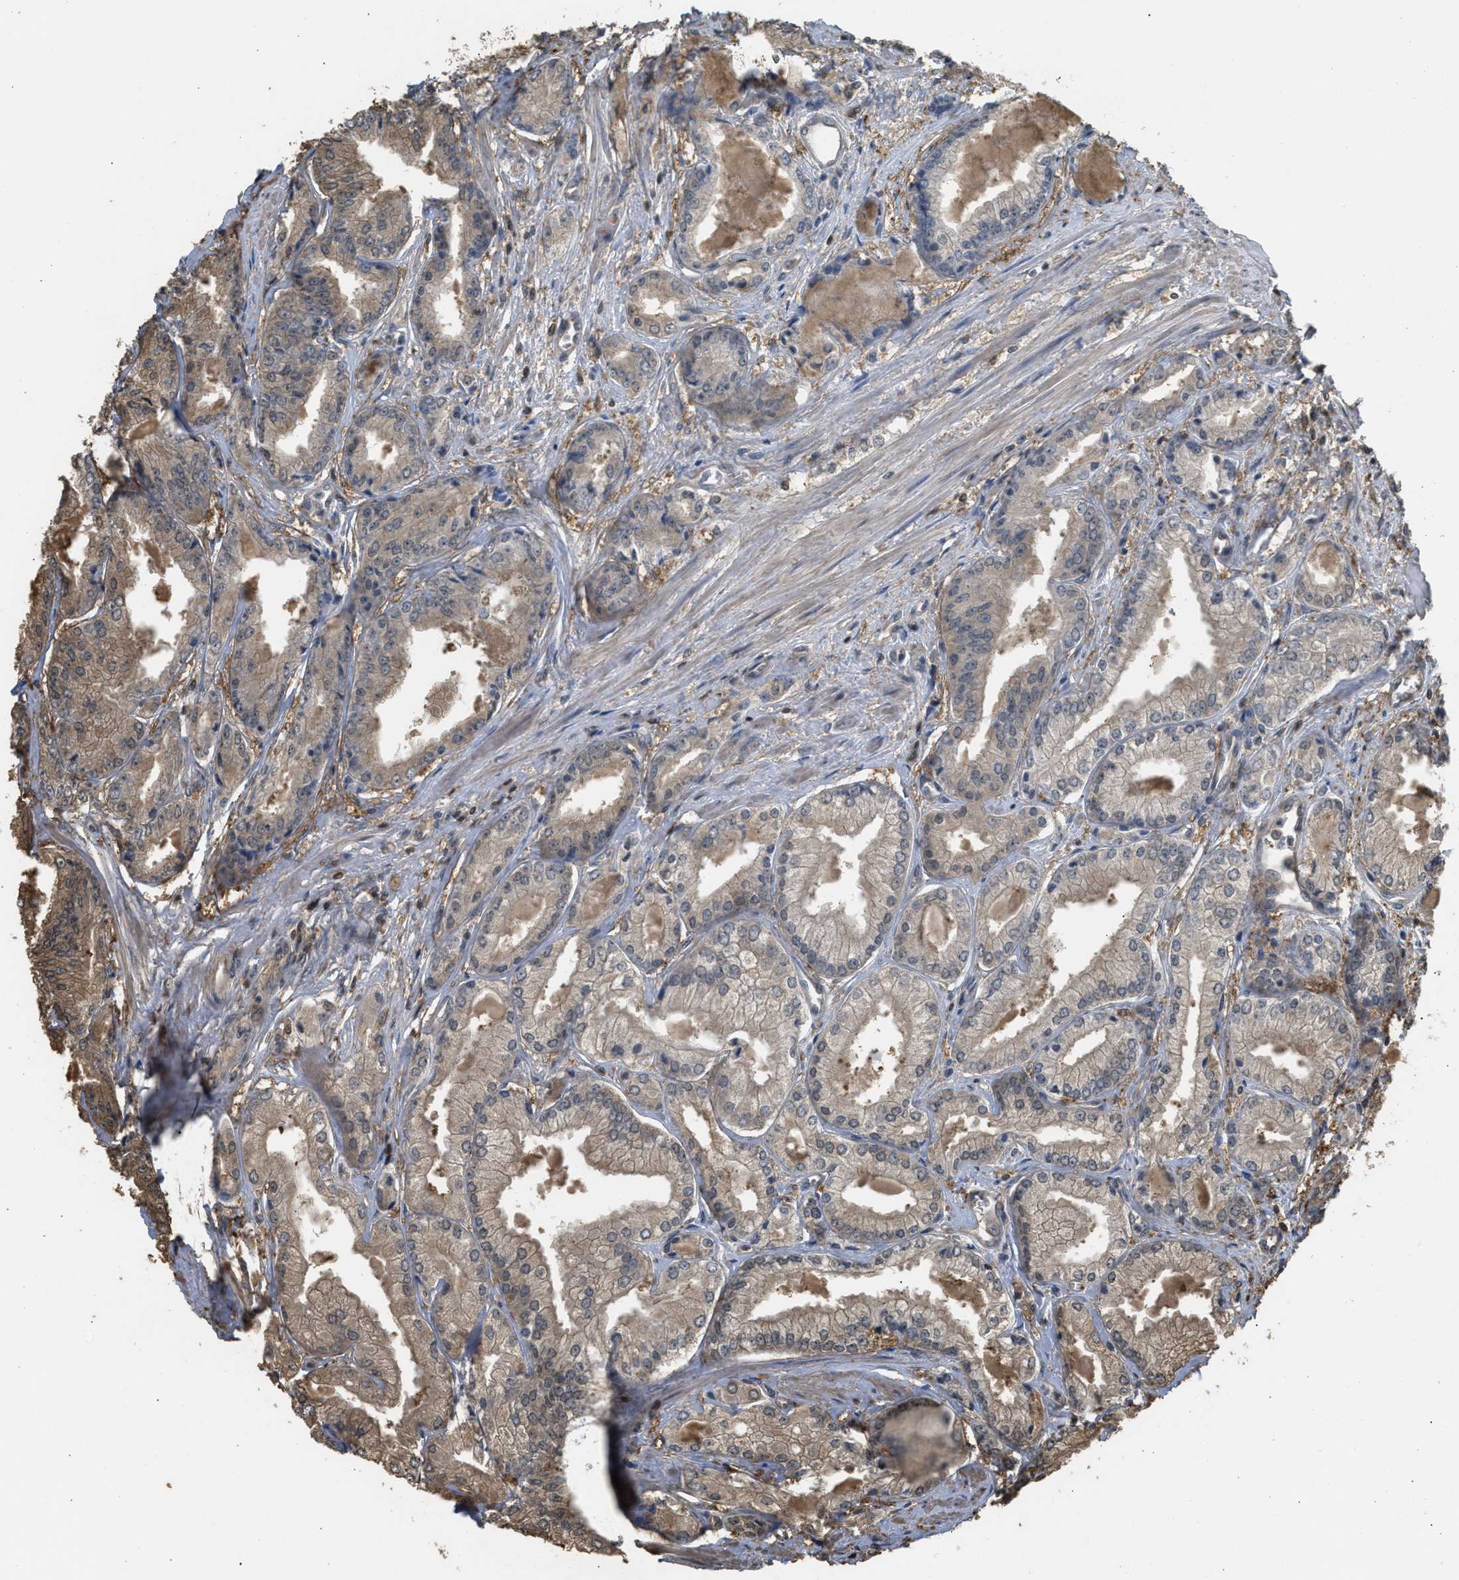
{"staining": {"intensity": "weak", "quantity": ">75%", "location": "cytoplasmic/membranous"}, "tissue": "prostate cancer", "cell_type": "Tumor cells", "image_type": "cancer", "snomed": [{"axis": "morphology", "description": "Adenocarcinoma, Low grade"}, {"axis": "topography", "description": "Prostate"}], "caption": "IHC (DAB) staining of prostate cancer reveals weak cytoplasmic/membranous protein expression in approximately >75% of tumor cells. The protein of interest is shown in brown color, while the nuclei are stained blue.", "gene": "ARHGDIA", "patient": {"sex": "male", "age": 52}}